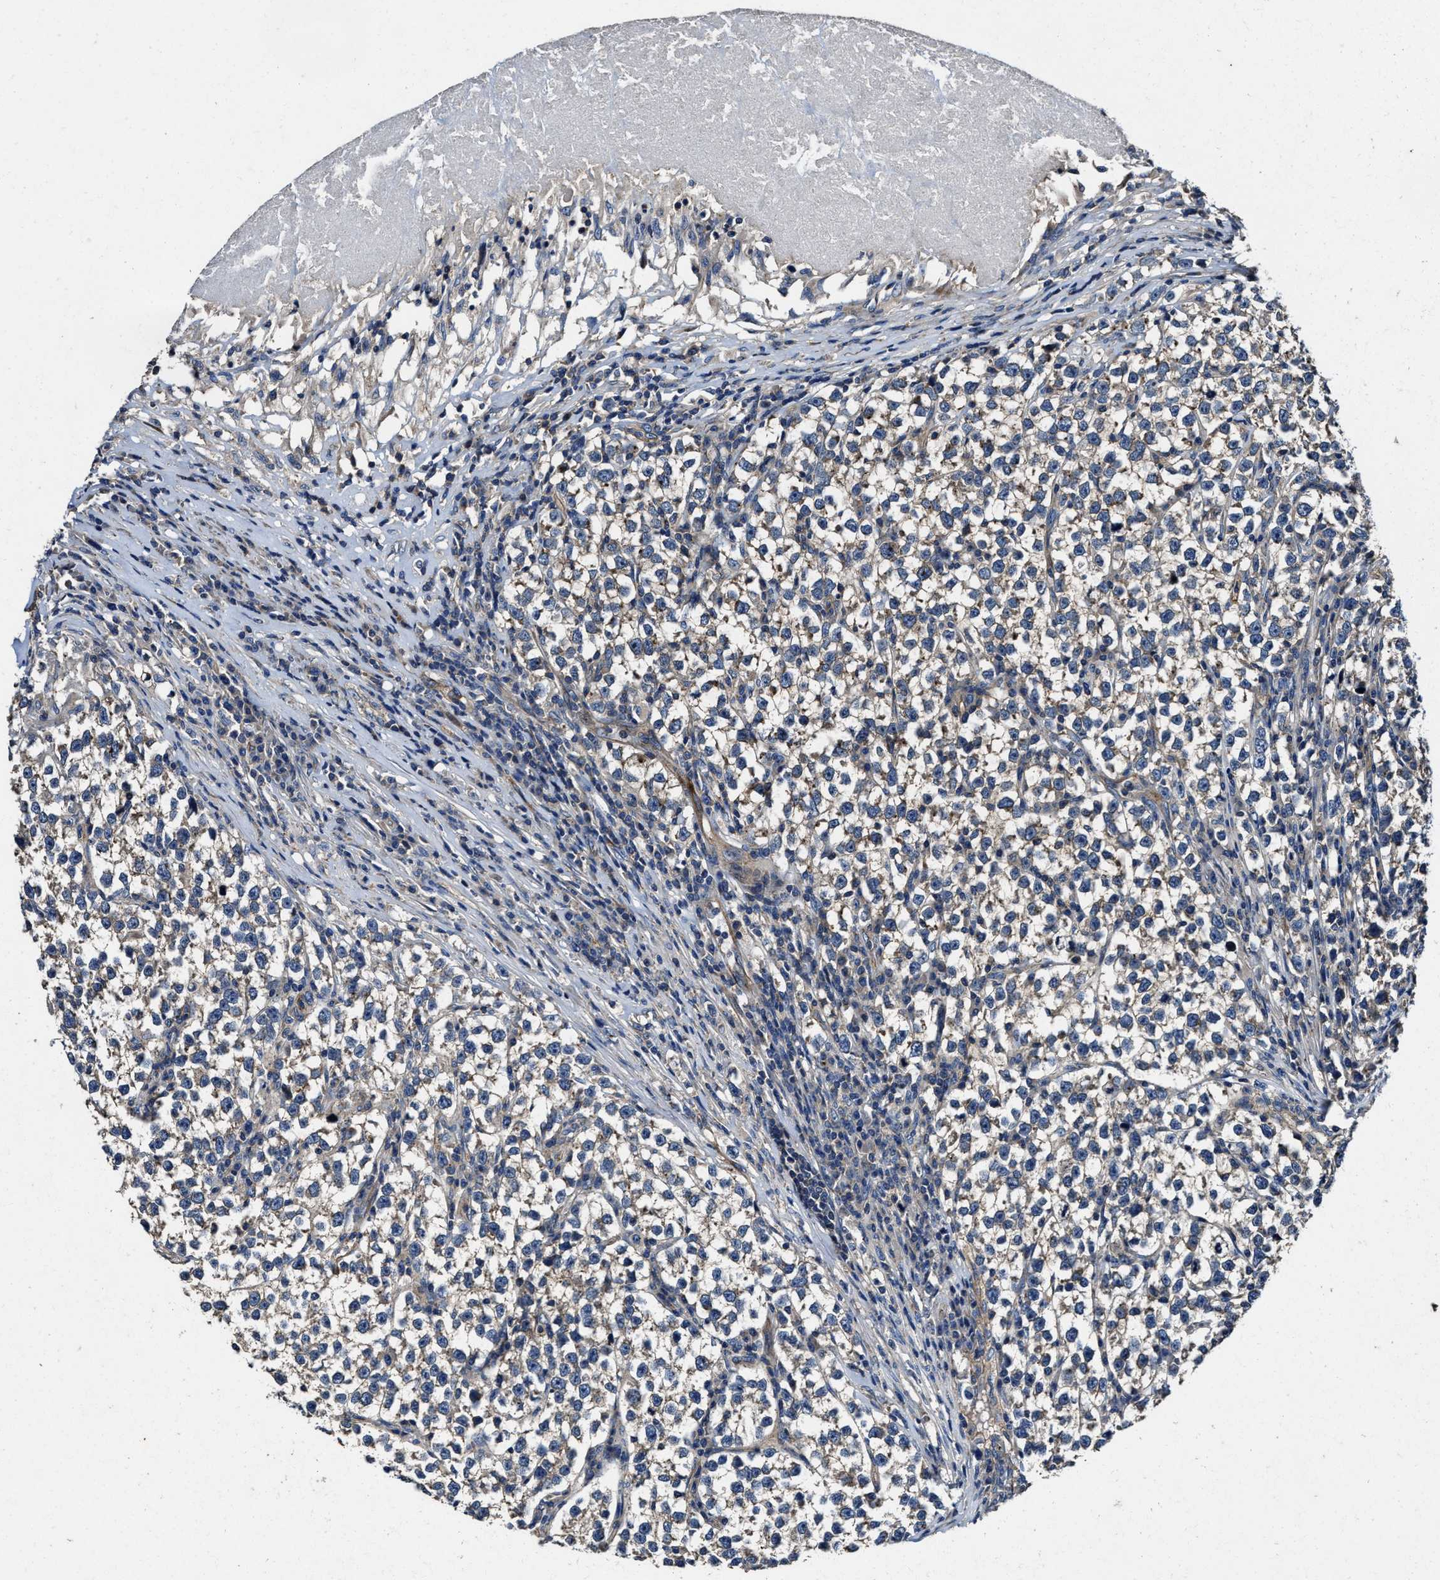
{"staining": {"intensity": "weak", "quantity": "<25%", "location": "cytoplasmic/membranous"}, "tissue": "testis cancer", "cell_type": "Tumor cells", "image_type": "cancer", "snomed": [{"axis": "morphology", "description": "Normal tissue, NOS"}, {"axis": "morphology", "description": "Seminoma, NOS"}, {"axis": "topography", "description": "Testis"}], "caption": "IHC micrograph of neoplastic tissue: human testis cancer stained with DAB (3,3'-diaminobenzidine) demonstrates no significant protein positivity in tumor cells.", "gene": "PTAR1", "patient": {"sex": "male", "age": 43}}